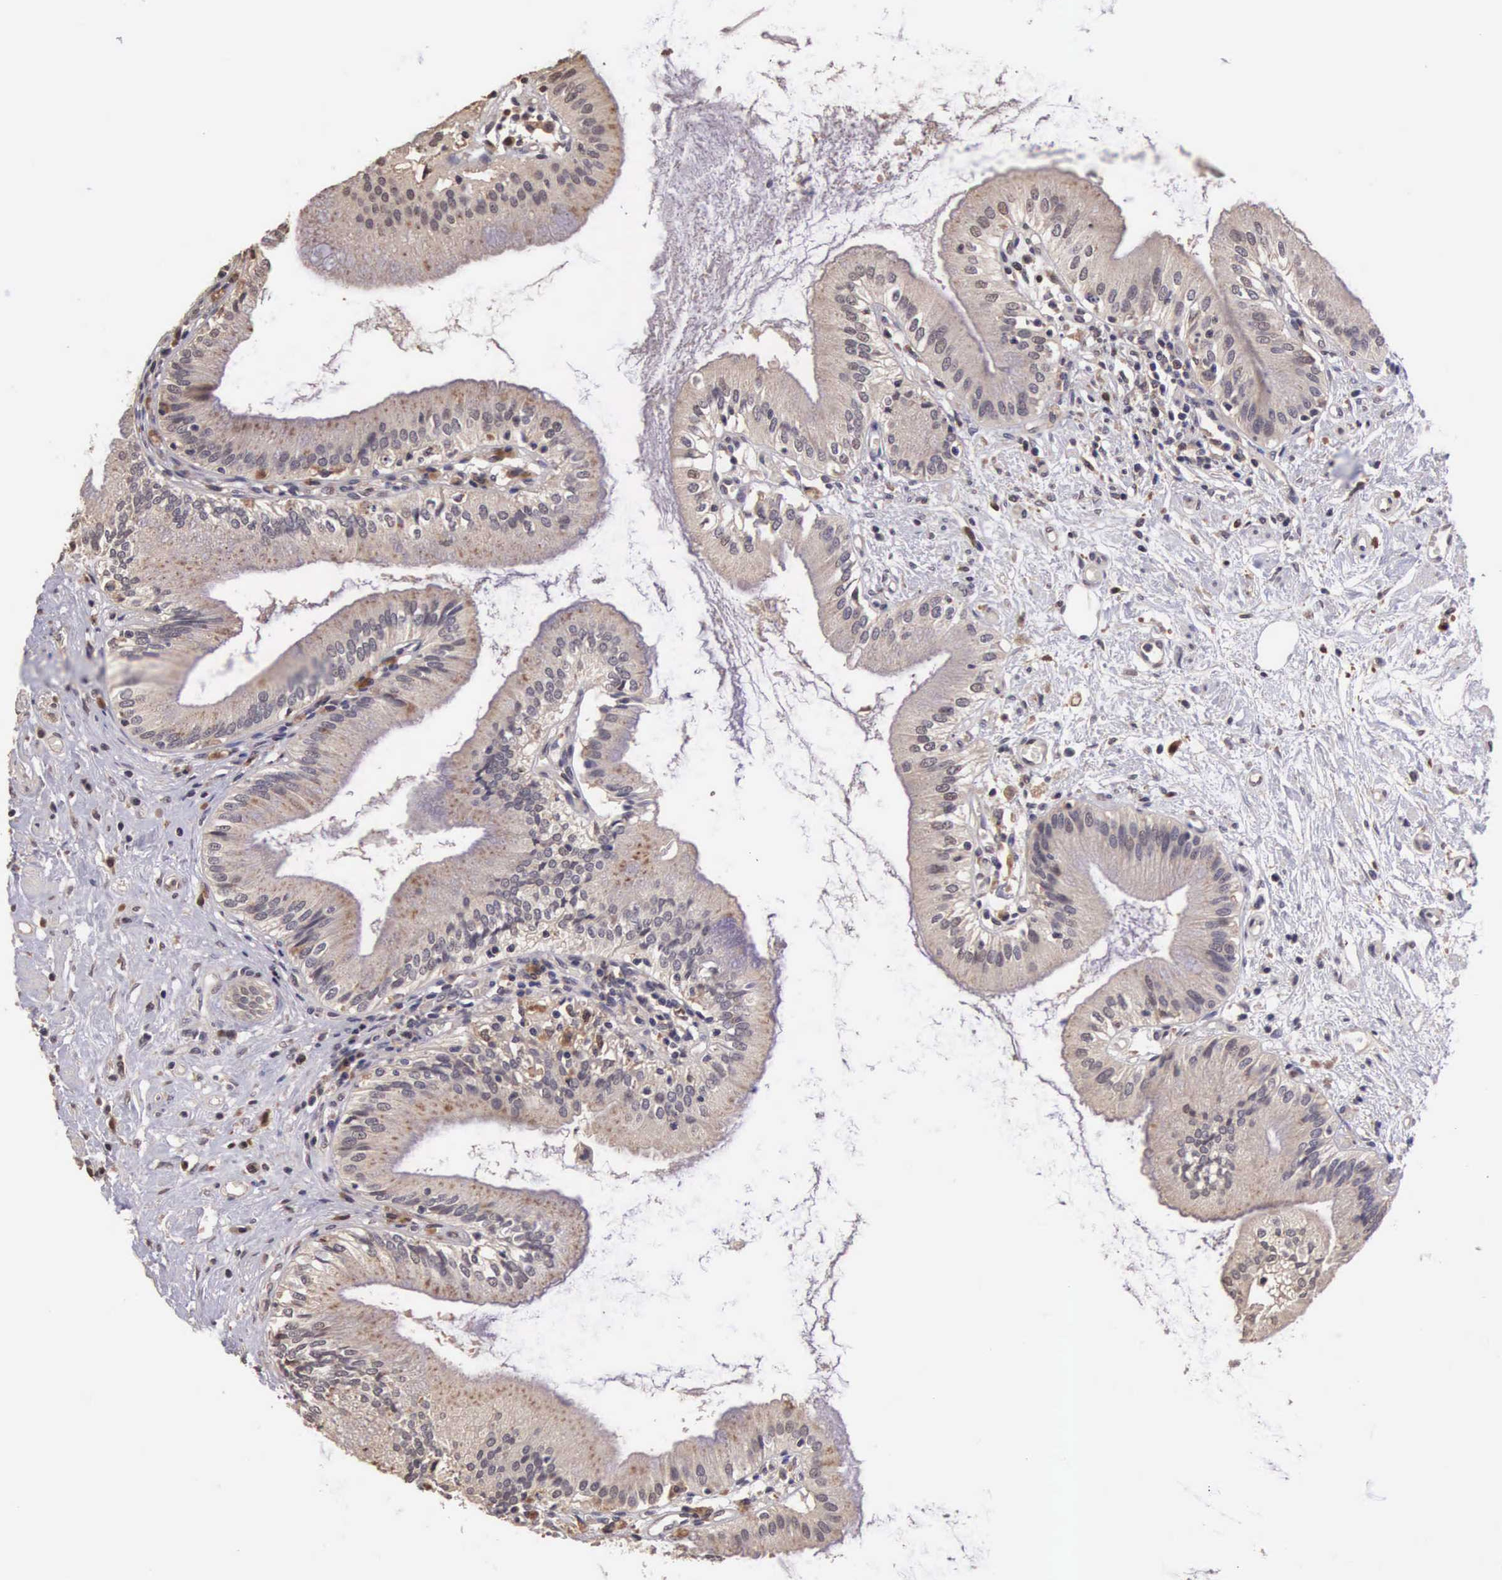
{"staining": {"intensity": "weak", "quantity": ">75%", "location": "cytoplasmic/membranous"}, "tissue": "gallbladder", "cell_type": "Glandular cells", "image_type": "normal", "snomed": [{"axis": "morphology", "description": "Normal tissue, NOS"}, {"axis": "topography", "description": "Gallbladder"}], "caption": "A brown stain shows weak cytoplasmic/membranous positivity of a protein in glandular cells of unremarkable human gallbladder. The staining was performed using DAB to visualize the protein expression in brown, while the nuclei were stained in blue with hematoxylin (Magnification: 20x).", "gene": "CDC45", "patient": {"sex": "male", "age": 58}}